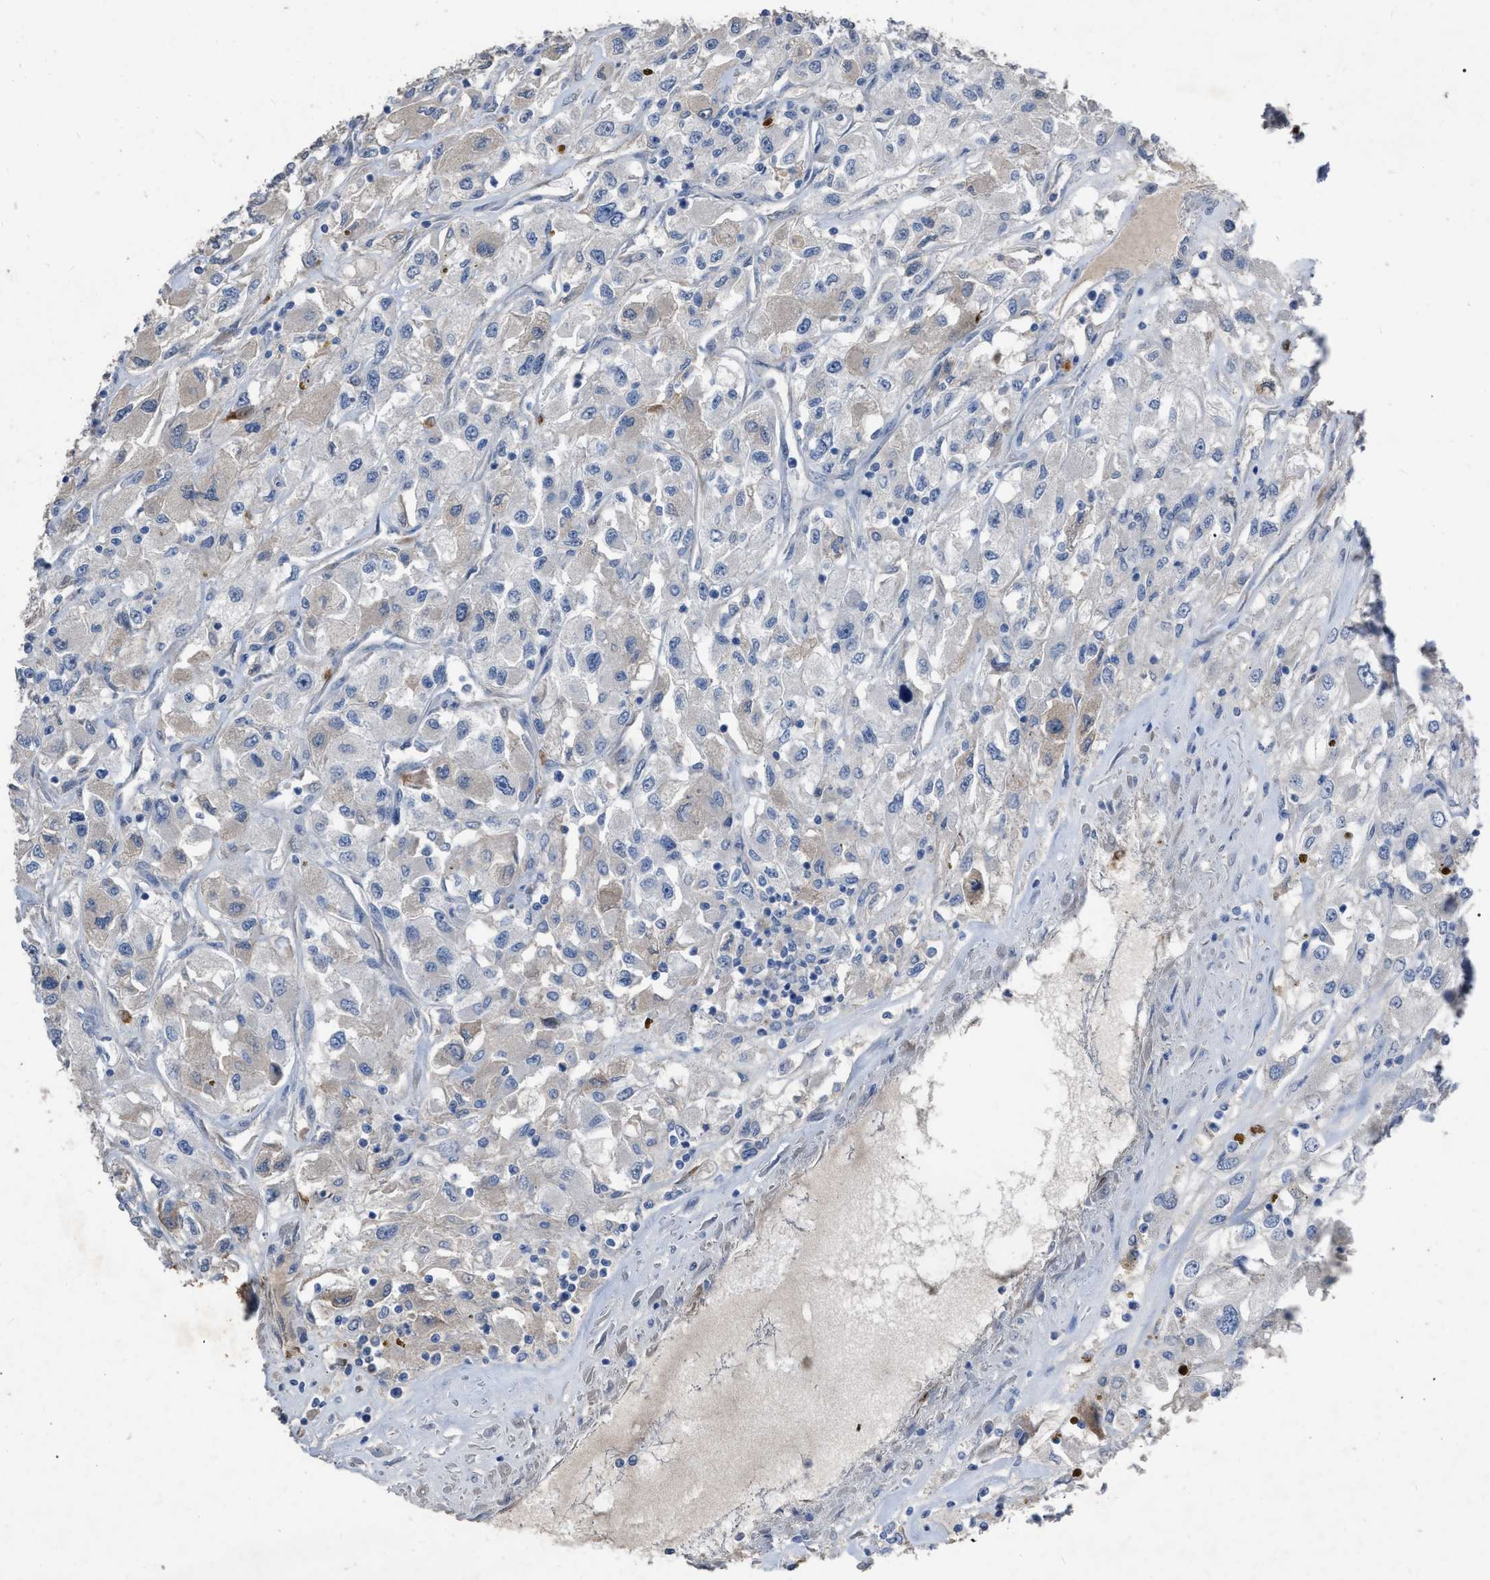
{"staining": {"intensity": "weak", "quantity": "<25%", "location": "cytoplasmic/membranous"}, "tissue": "renal cancer", "cell_type": "Tumor cells", "image_type": "cancer", "snomed": [{"axis": "morphology", "description": "Adenocarcinoma, NOS"}, {"axis": "topography", "description": "Kidney"}], "caption": "Histopathology image shows no significant protein expression in tumor cells of renal cancer. (DAB IHC visualized using brightfield microscopy, high magnification).", "gene": "HABP2", "patient": {"sex": "female", "age": 52}}